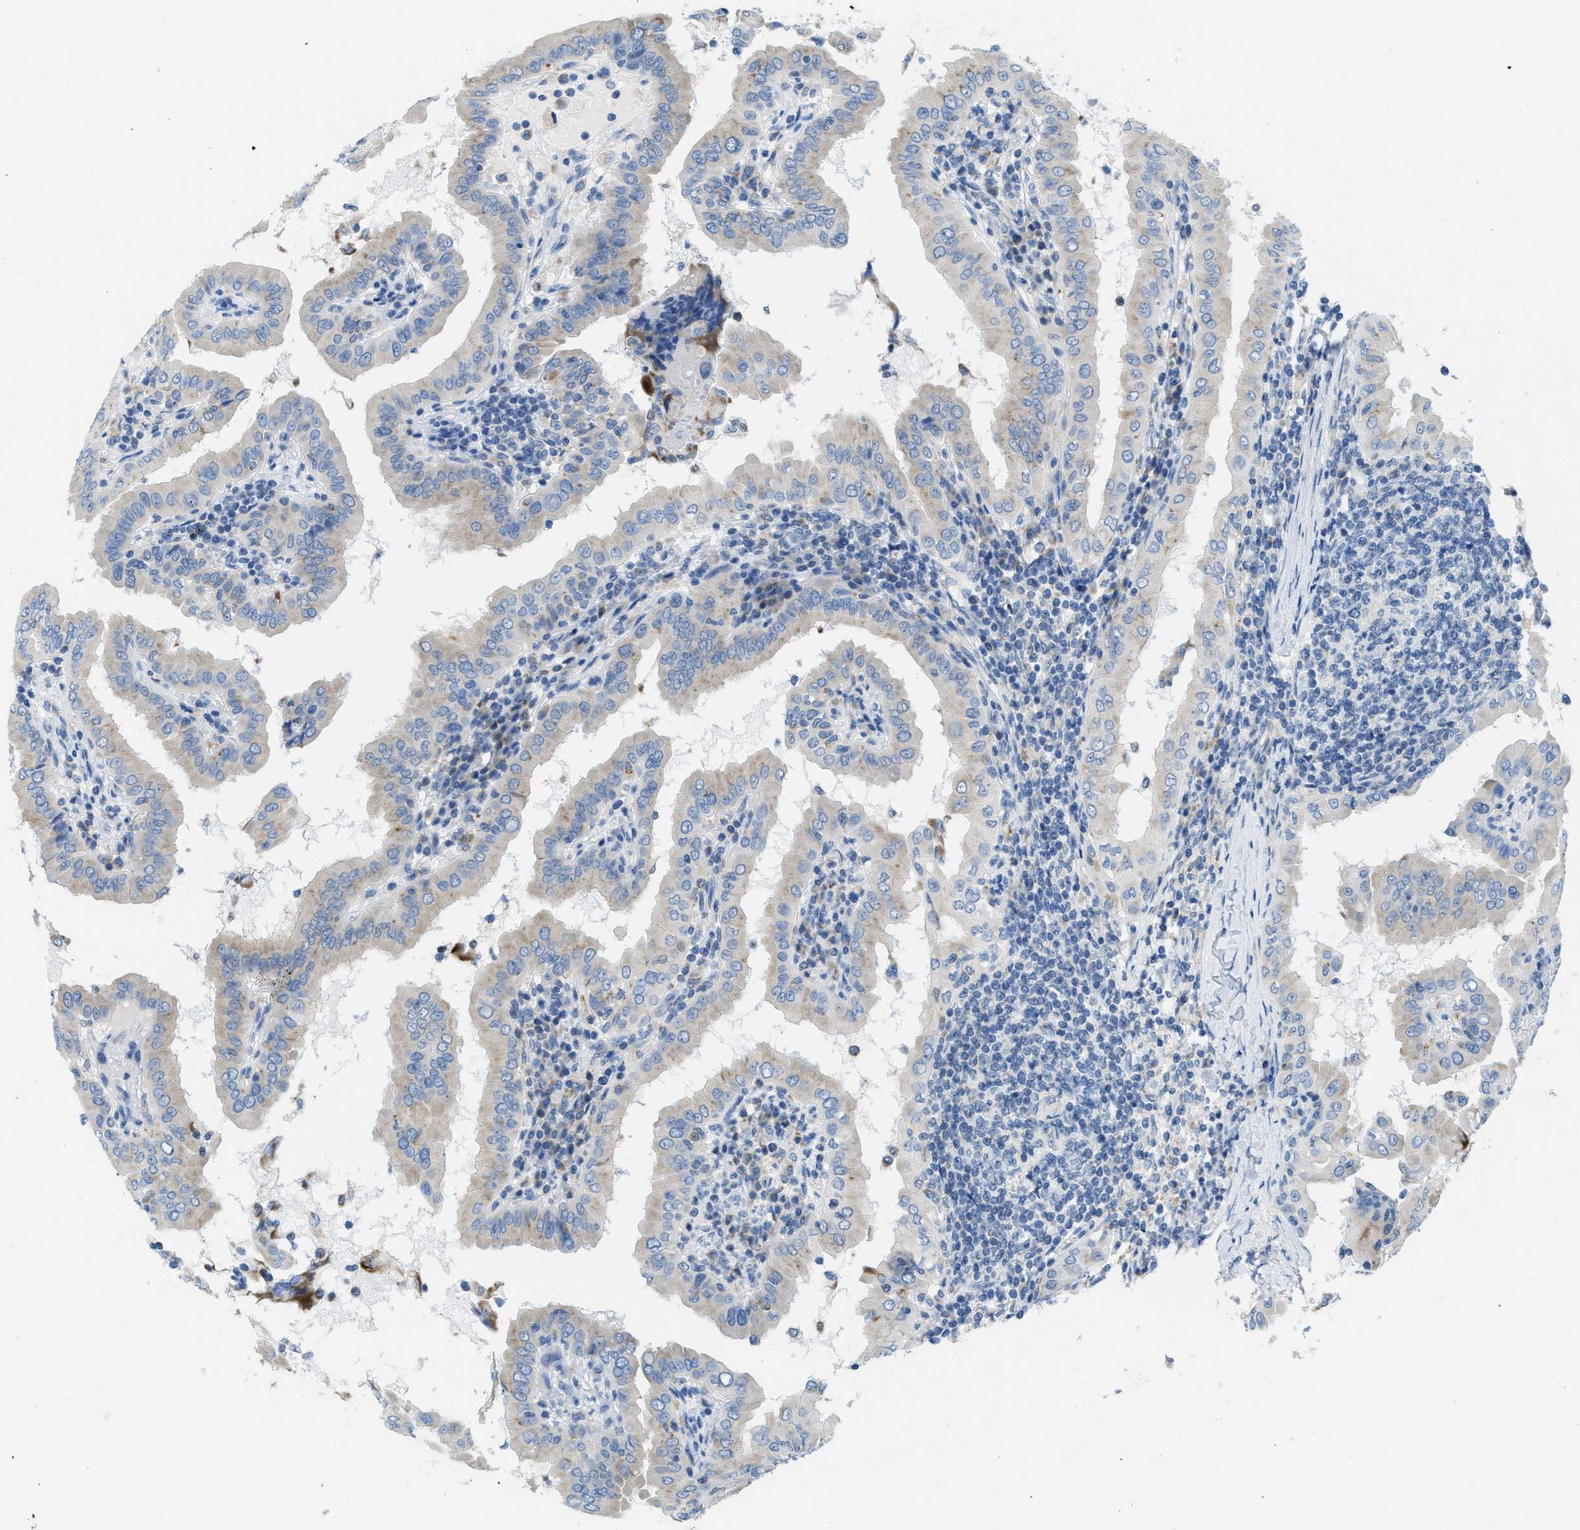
{"staining": {"intensity": "negative", "quantity": "none", "location": "none"}, "tissue": "thyroid cancer", "cell_type": "Tumor cells", "image_type": "cancer", "snomed": [{"axis": "morphology", "description": "Papillary adenocarcinoma, NOS"}, {"axis": "topography", "description": "Thyroid gland"}], "caption": "Immunohistochemistry histopathology image of neoplastic tissue: human papillary adenocarcinoma (thyroid) stained with DAB displays no significant protein expression in tumor cells.", "gene": "PTDSS1", "patient": {"sex": "male", "age": 33}}